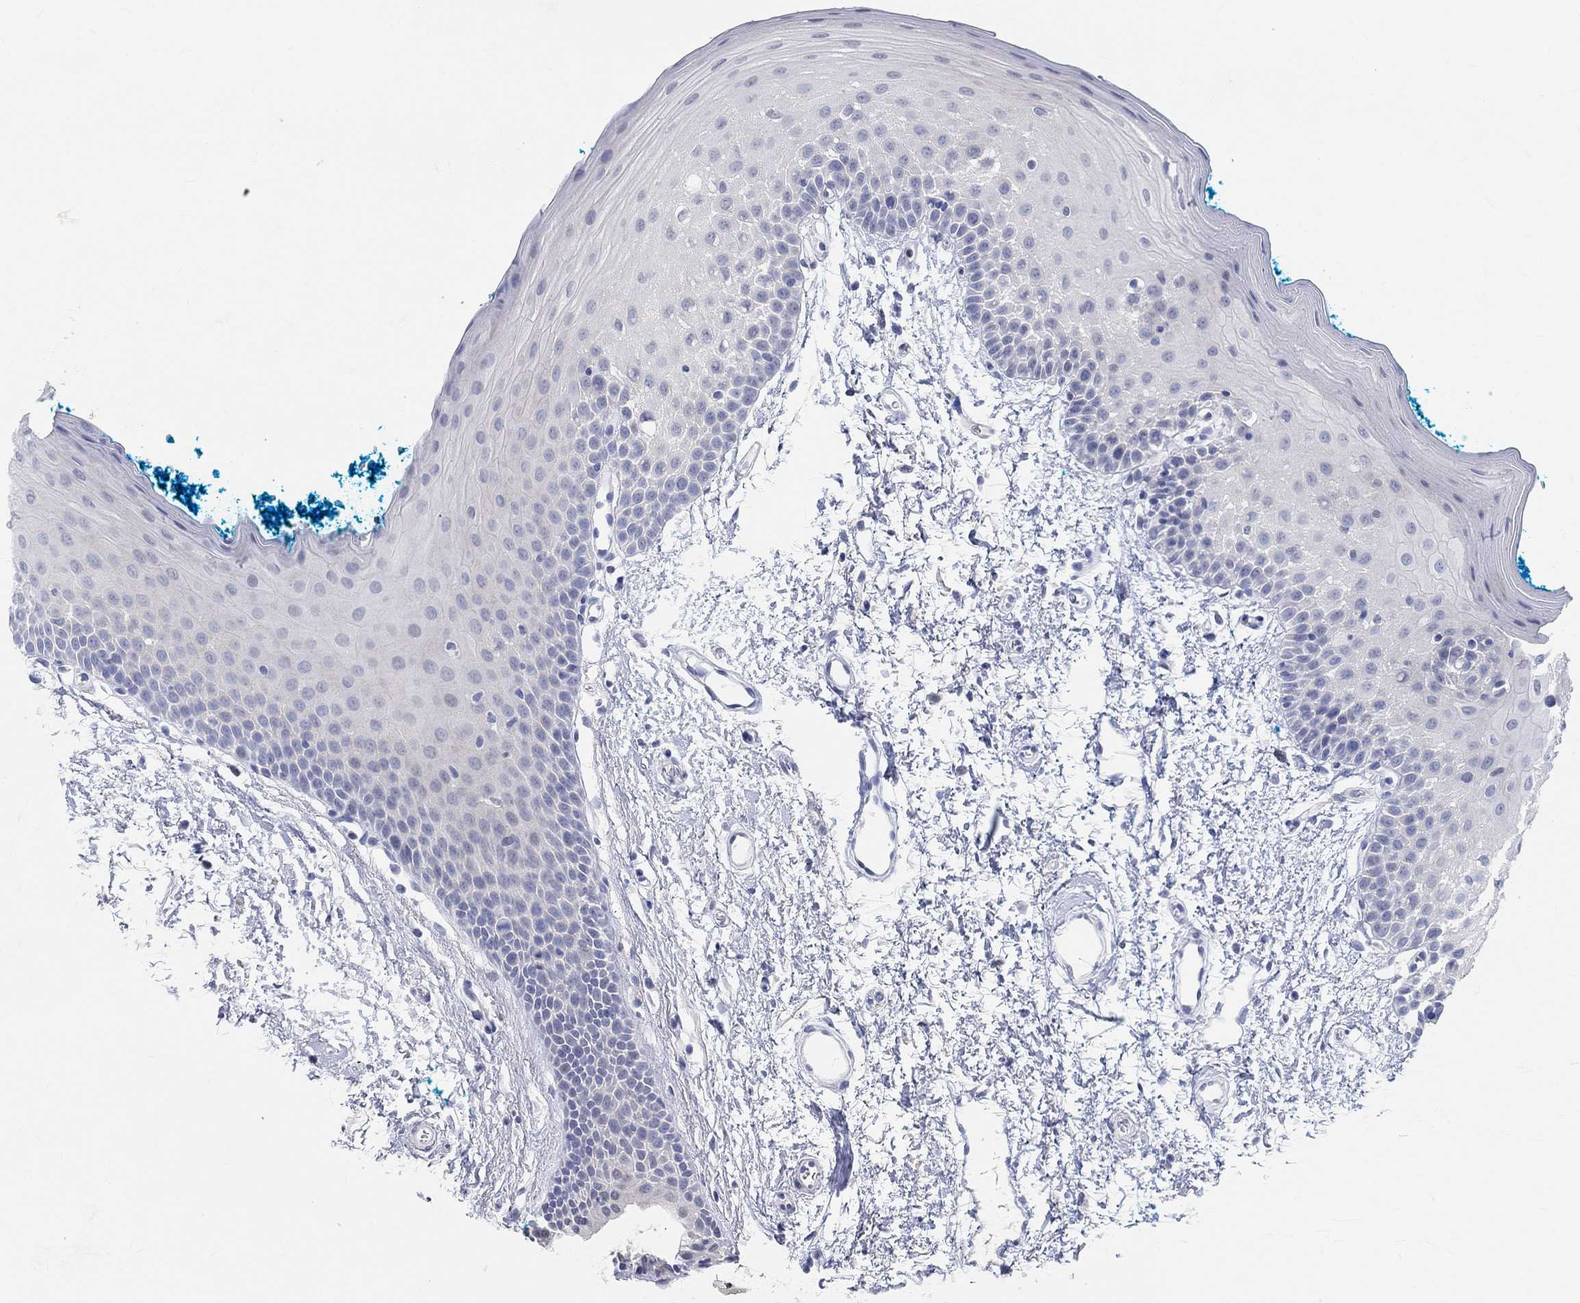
{"staining": {"intensity": "negative", "quantity": "none", "location": "none"}, "tissue": "oral mucosa", "cell_type": "Squamous epithelial cells", "image_type": "normal", "snomed": [{"axis": "morphology", "description": "Normal tissue, NOS"}, {"axis": "morphology", "description": "Squamous cell carcinoma, NOS"}, {"axis": "topography", "description": "Oral tissue"}, {"axis": "topography", "description": "Head-Neck"}], "caption": "A high-resolution histopathology image shows IHC staining of normal oral mucosa, which displays no significant positivity in squamous epithelial cells.", "gene": "NAV3", "patient": {"sex": "female", "age": 75}}